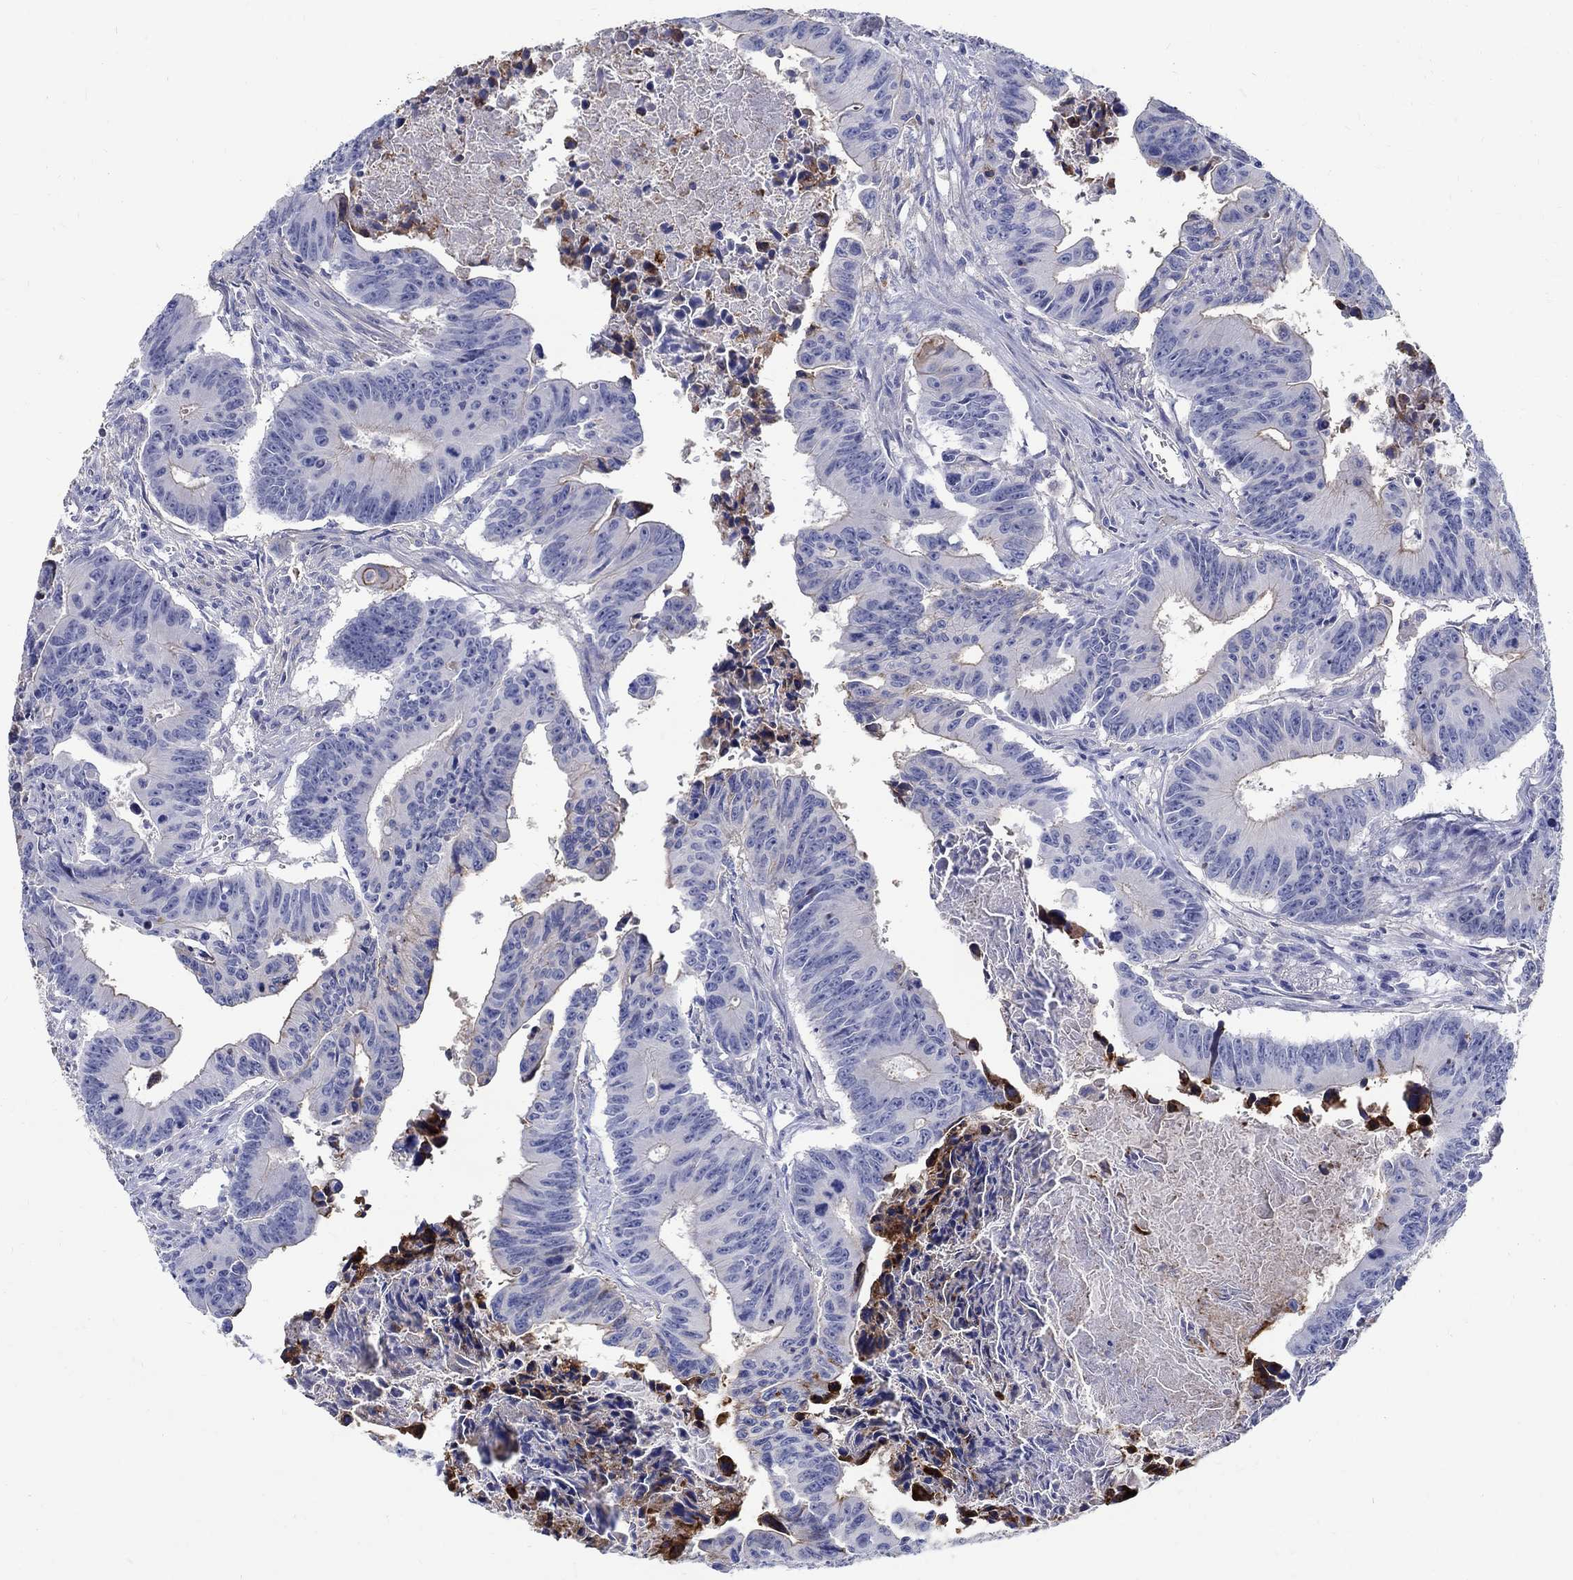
{"staining": {"intensity": "negative", "quantity": "none", "location": "none"}, "tissue": "colorectal cancer", "cell_type": "Tumor cells", "image_type": "cancer", "snomed": [{"axis": "morphology", "description": "Adenocarcinoma, NOS"}, {"axis": "topography", "description": "Colon"}], "caption": "Photomicrograph shows no significant protein staining in tumor cells of colorectal cancer.", "gene": "SOX2", "patient": {"sex": "female", "age": 87}}